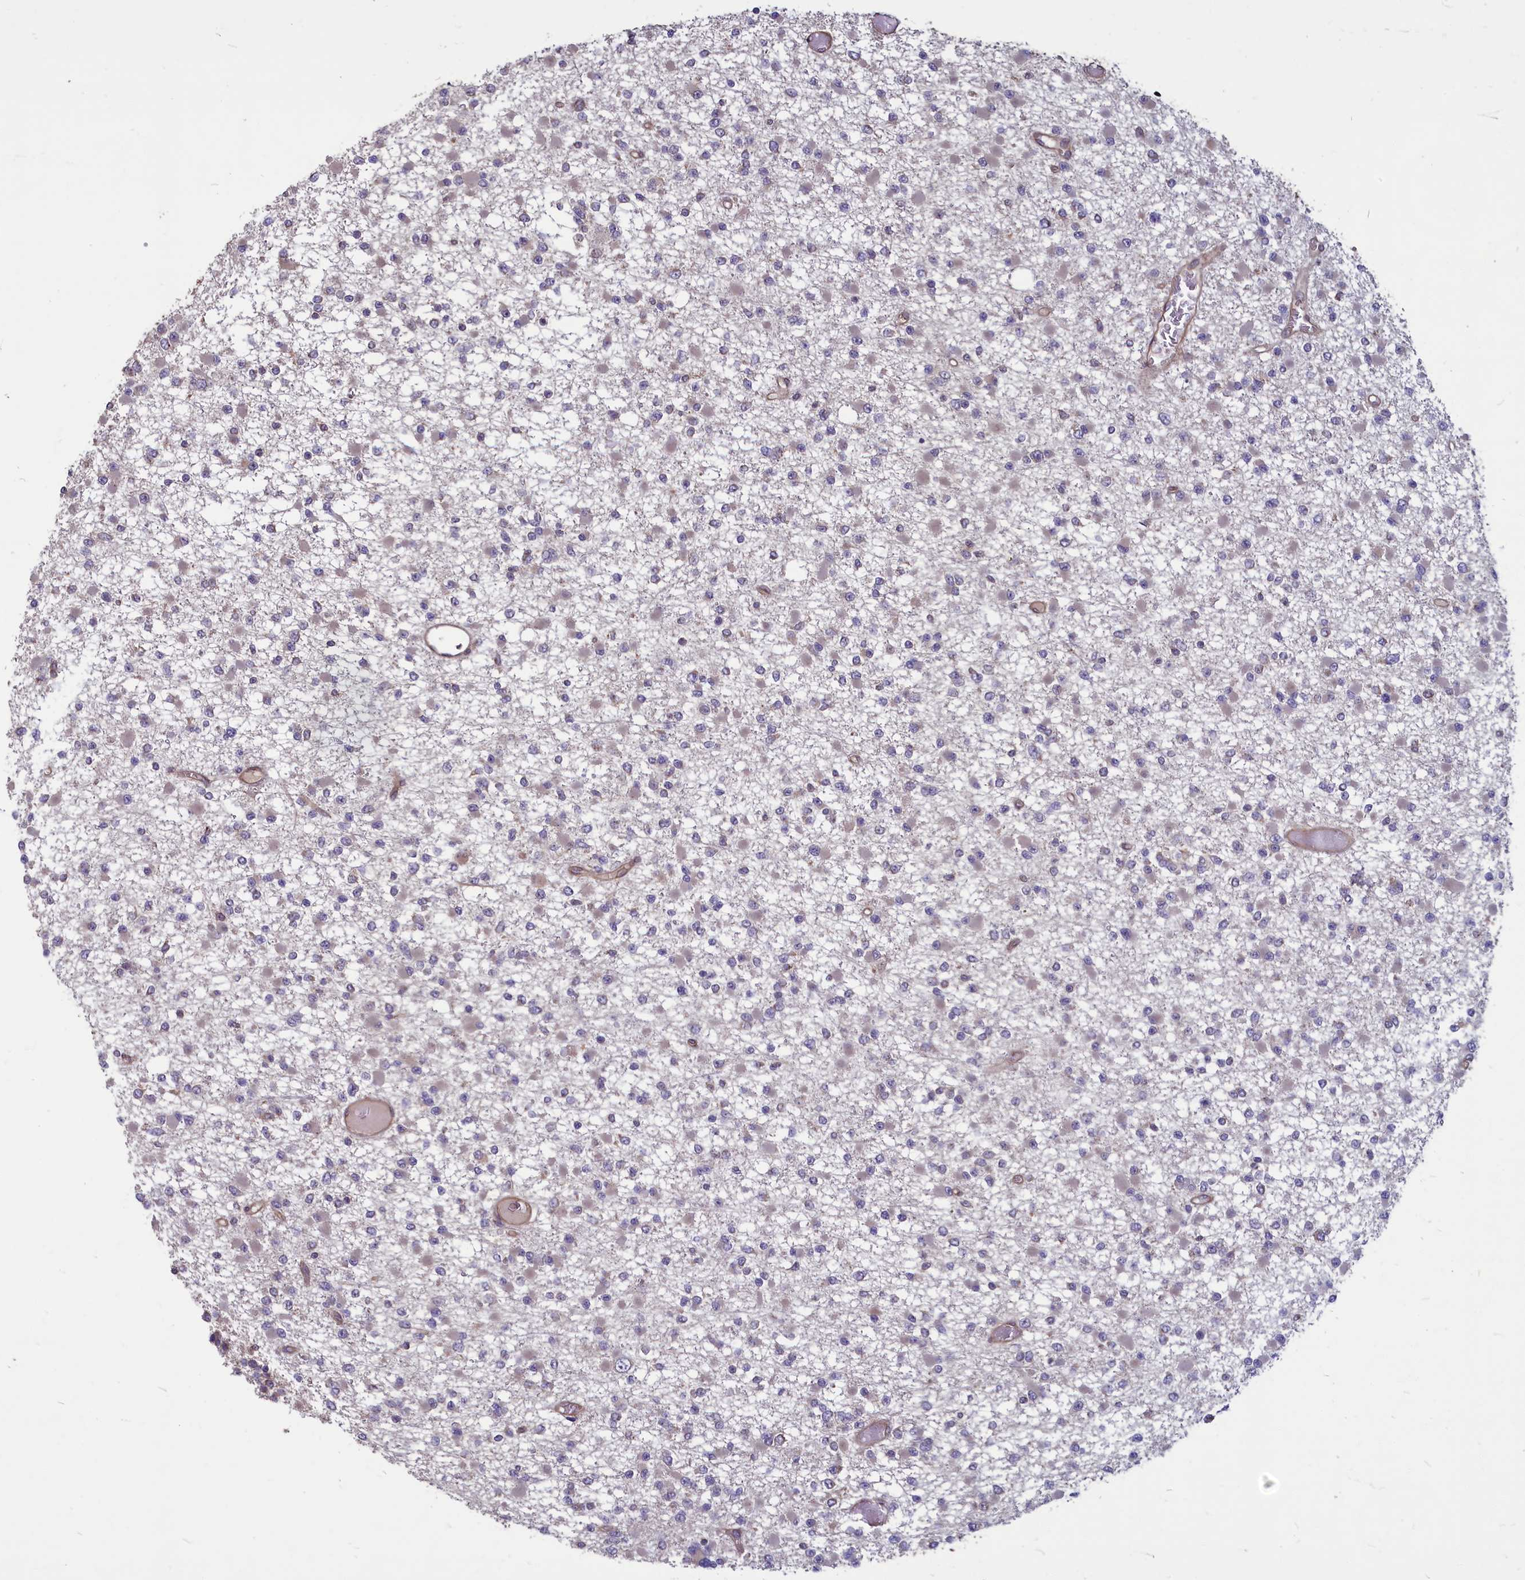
{"staining": {"intensity": "negative", "quantity": "none", "location": "none"}, "tissue": "glioma", "cell_type": "Tumor cells", "image_type": "cancer", "snomed": [{"axis": "morphology", "description": "Glioma, malignant, Low grade"}, {"axis": "topography", "description": "Brain"}], "caption": "Micrograph shows no protein positivity in tumor cells of malignant glioma (low-grade) tissue. (Stains: DAB (3,3'-diaminobenzidine) immunohistochemistry (IHC) with hematoxylin counter stain, Microscopy: brightfield microscopy at high magnification).", "gene": "MYCBP", "patient": {"sex": "female", "age": 22}}